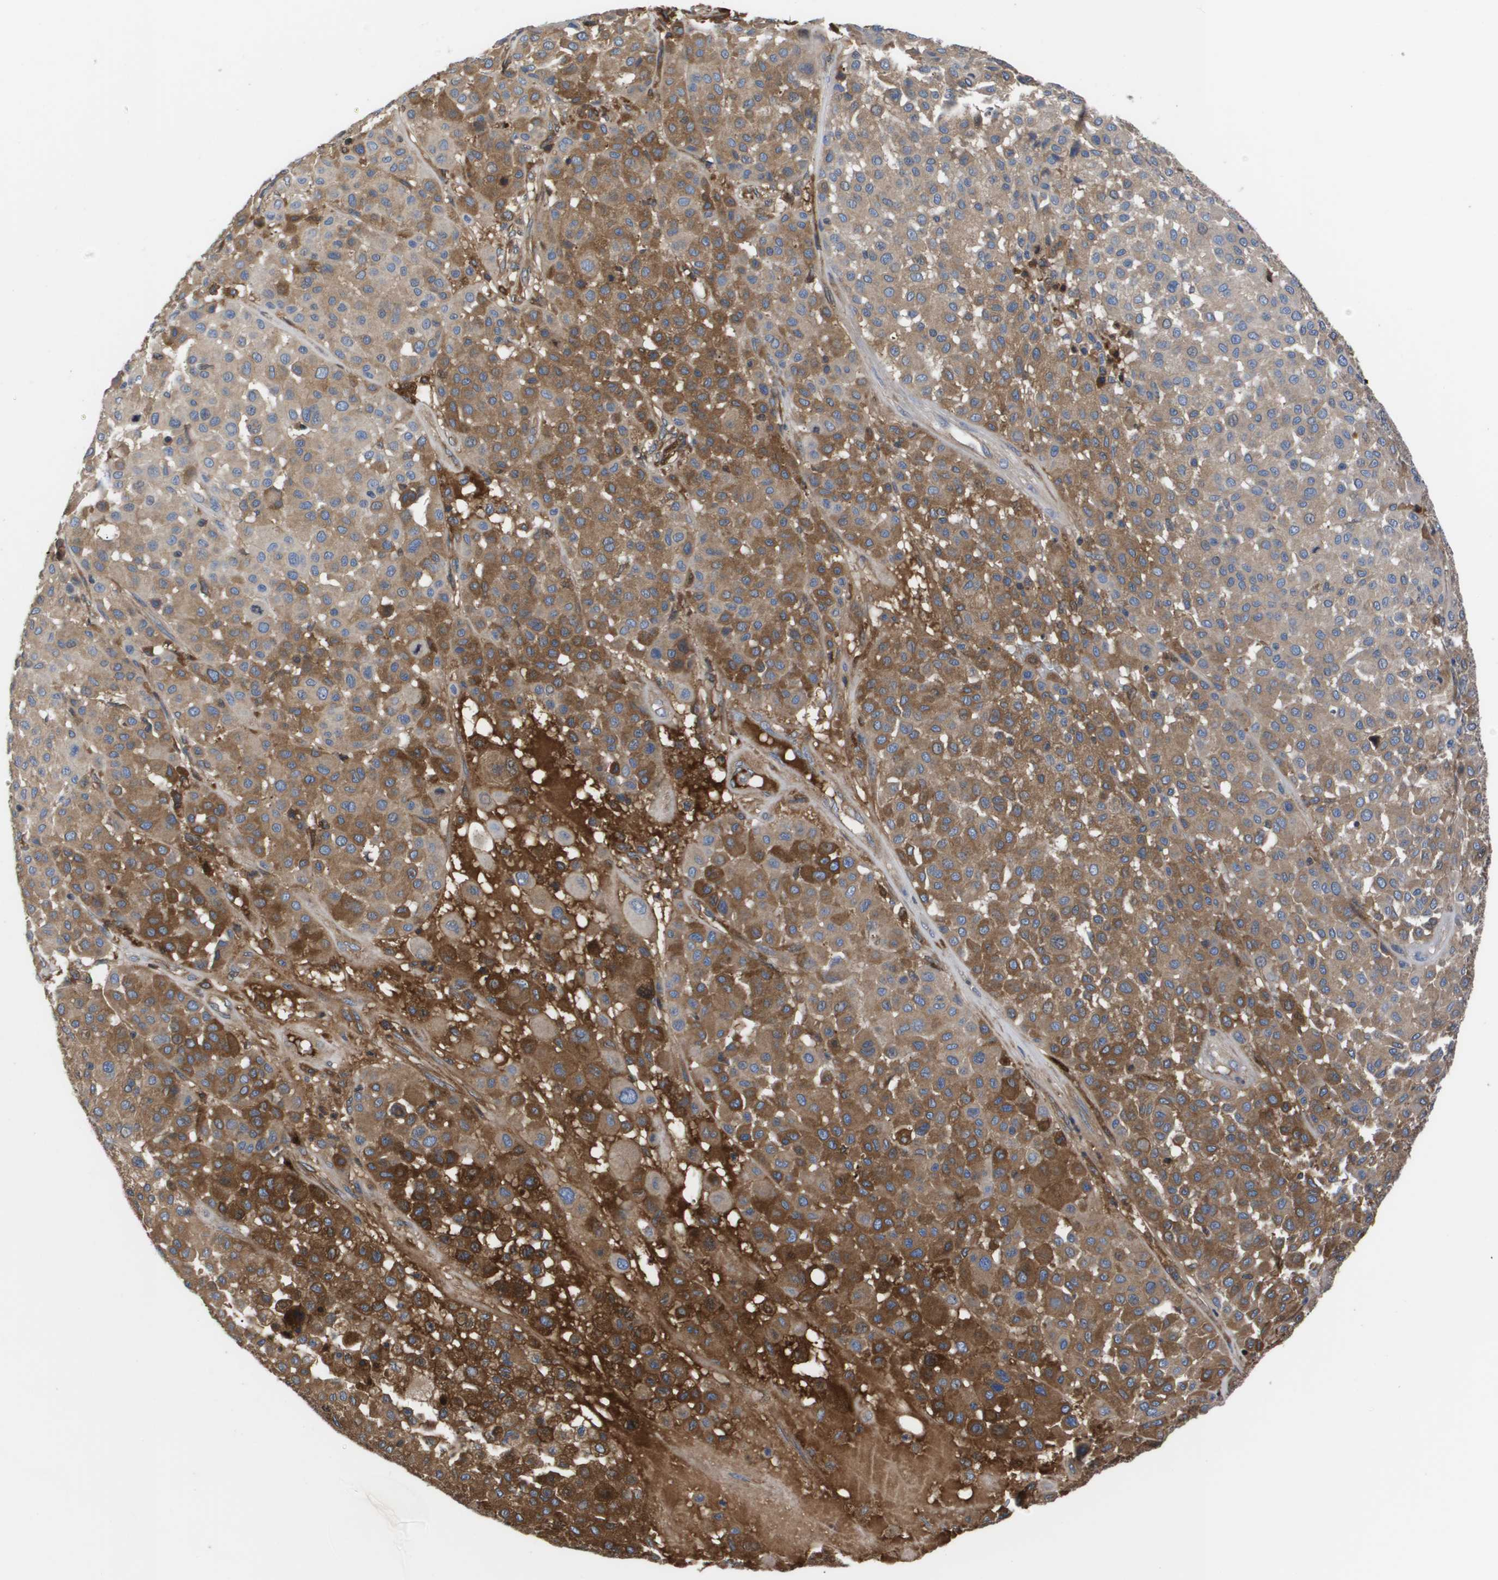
{"staining": {"intensity": "moderate", "quantity": ">75%", "location": "cytoplasmic/membranous"}, "tissue": "melanoma", "cell_type": "Tumor cells", "image_type": "cancer", "snomed": [{"axis": "morphology", "description": "Malignant melanoma, Metastatic site"}, {"axis": "topography", "description": "Soft tissue"}], "caption": "Moderate cytoplasmic/membranous protein staining is appreciated in about >75% of tumor cells in melanoma. Immunohistochemistry (ihc) stains the protein in brown and the nuclei are stained blue.", "gene": "SERPINA6", "patient": {"sex": "male", "age": 41}}